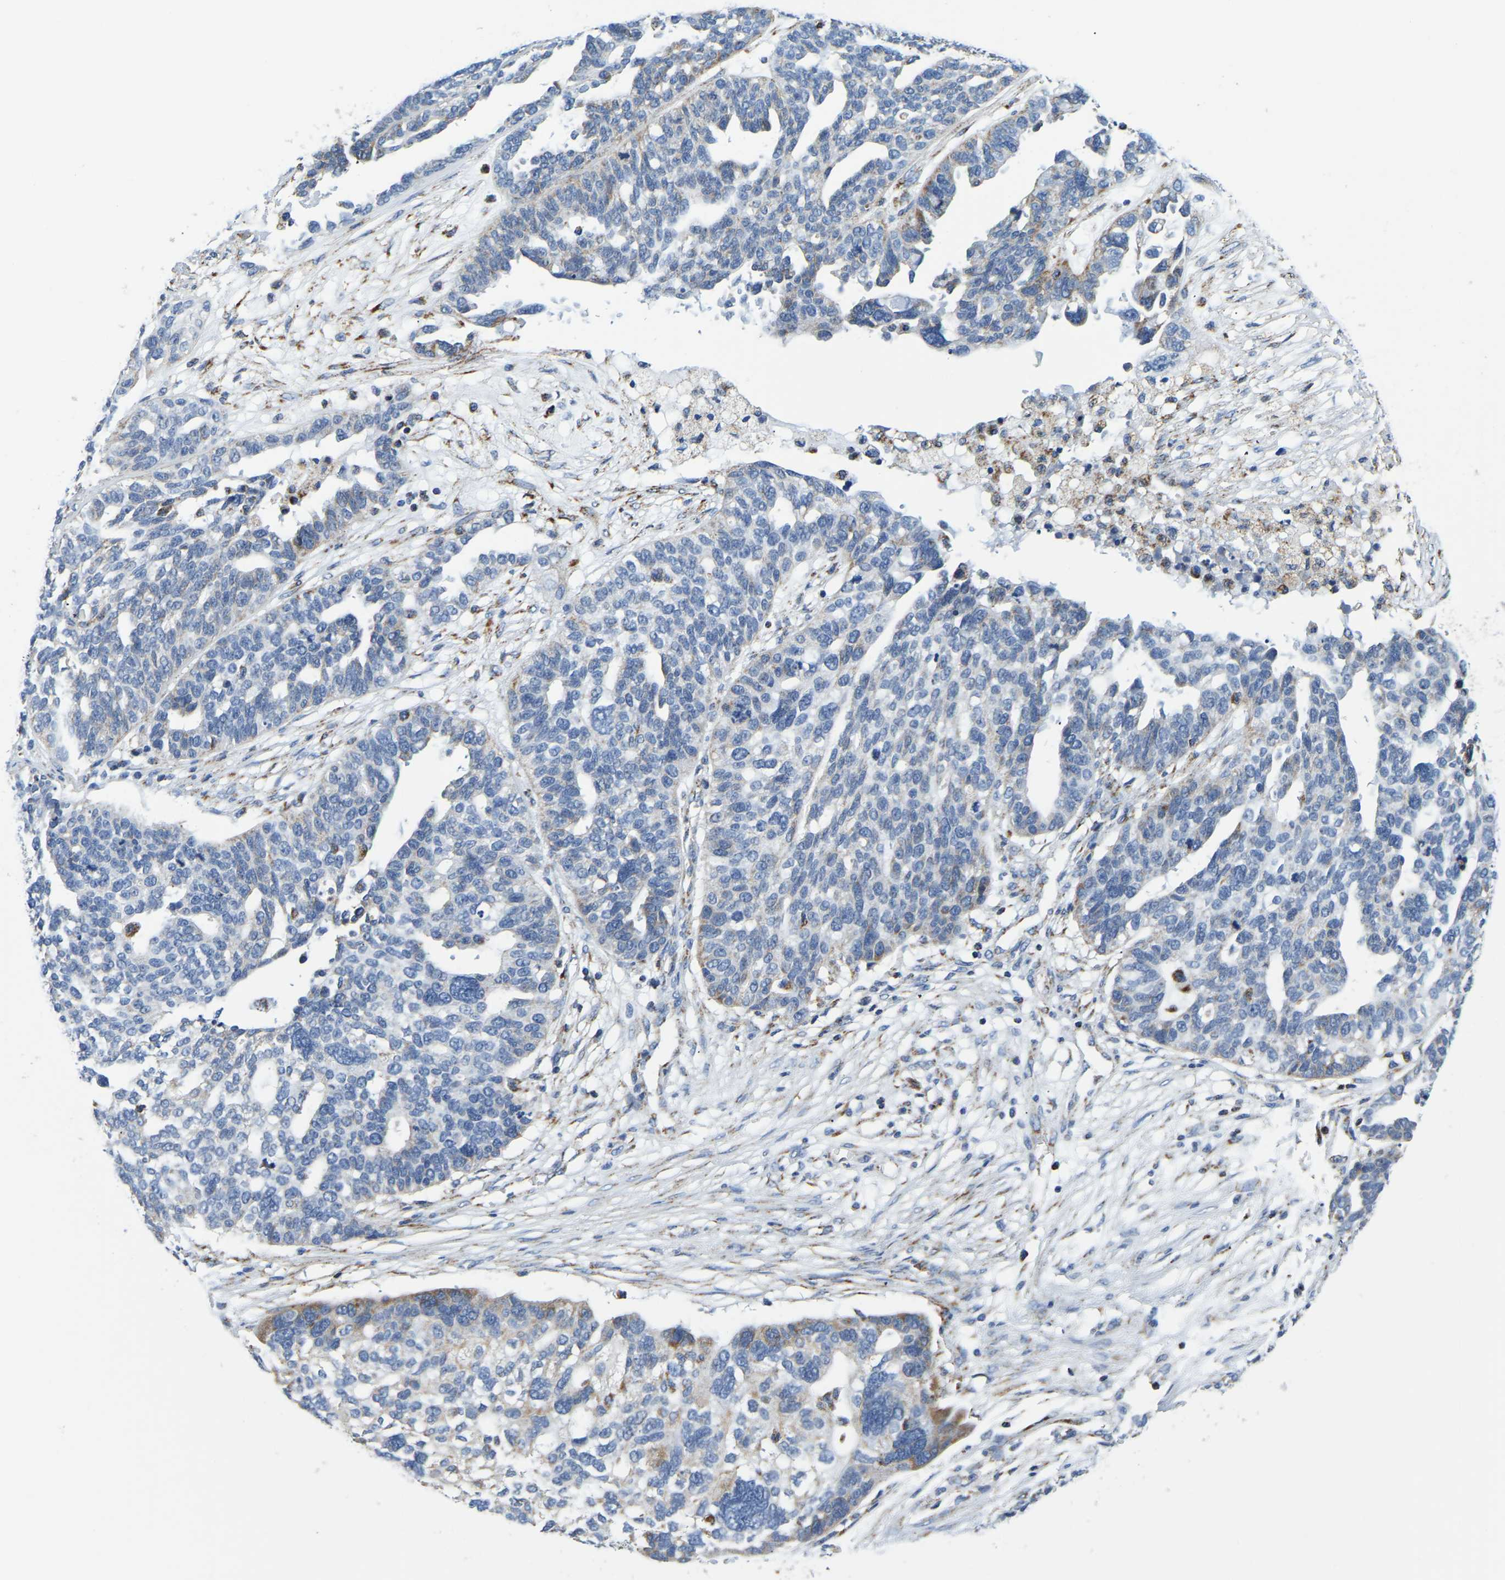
{"staining": {"intensity": "negative", "quantity": "none", "location": "none"}, "tissue": "ovarian cancer", "cell_type": "Tumor cells", "image_type": "cancer", "snomed": [{"axis": "morphology", "description": "Cystadenocarcinoma, serous, NOS"}, {"axis": "topography", "description": "Ovary"}], "caption": "High magnification brightfield microscopy of serous cystadenocarcinoma (ovarian) stained with DAB (brown) and counterstained with hematoxylin (blue): tumor cells show no significant expression.", "gene": "SFXN1", "patient": {"sex": "female", "age": 59}}